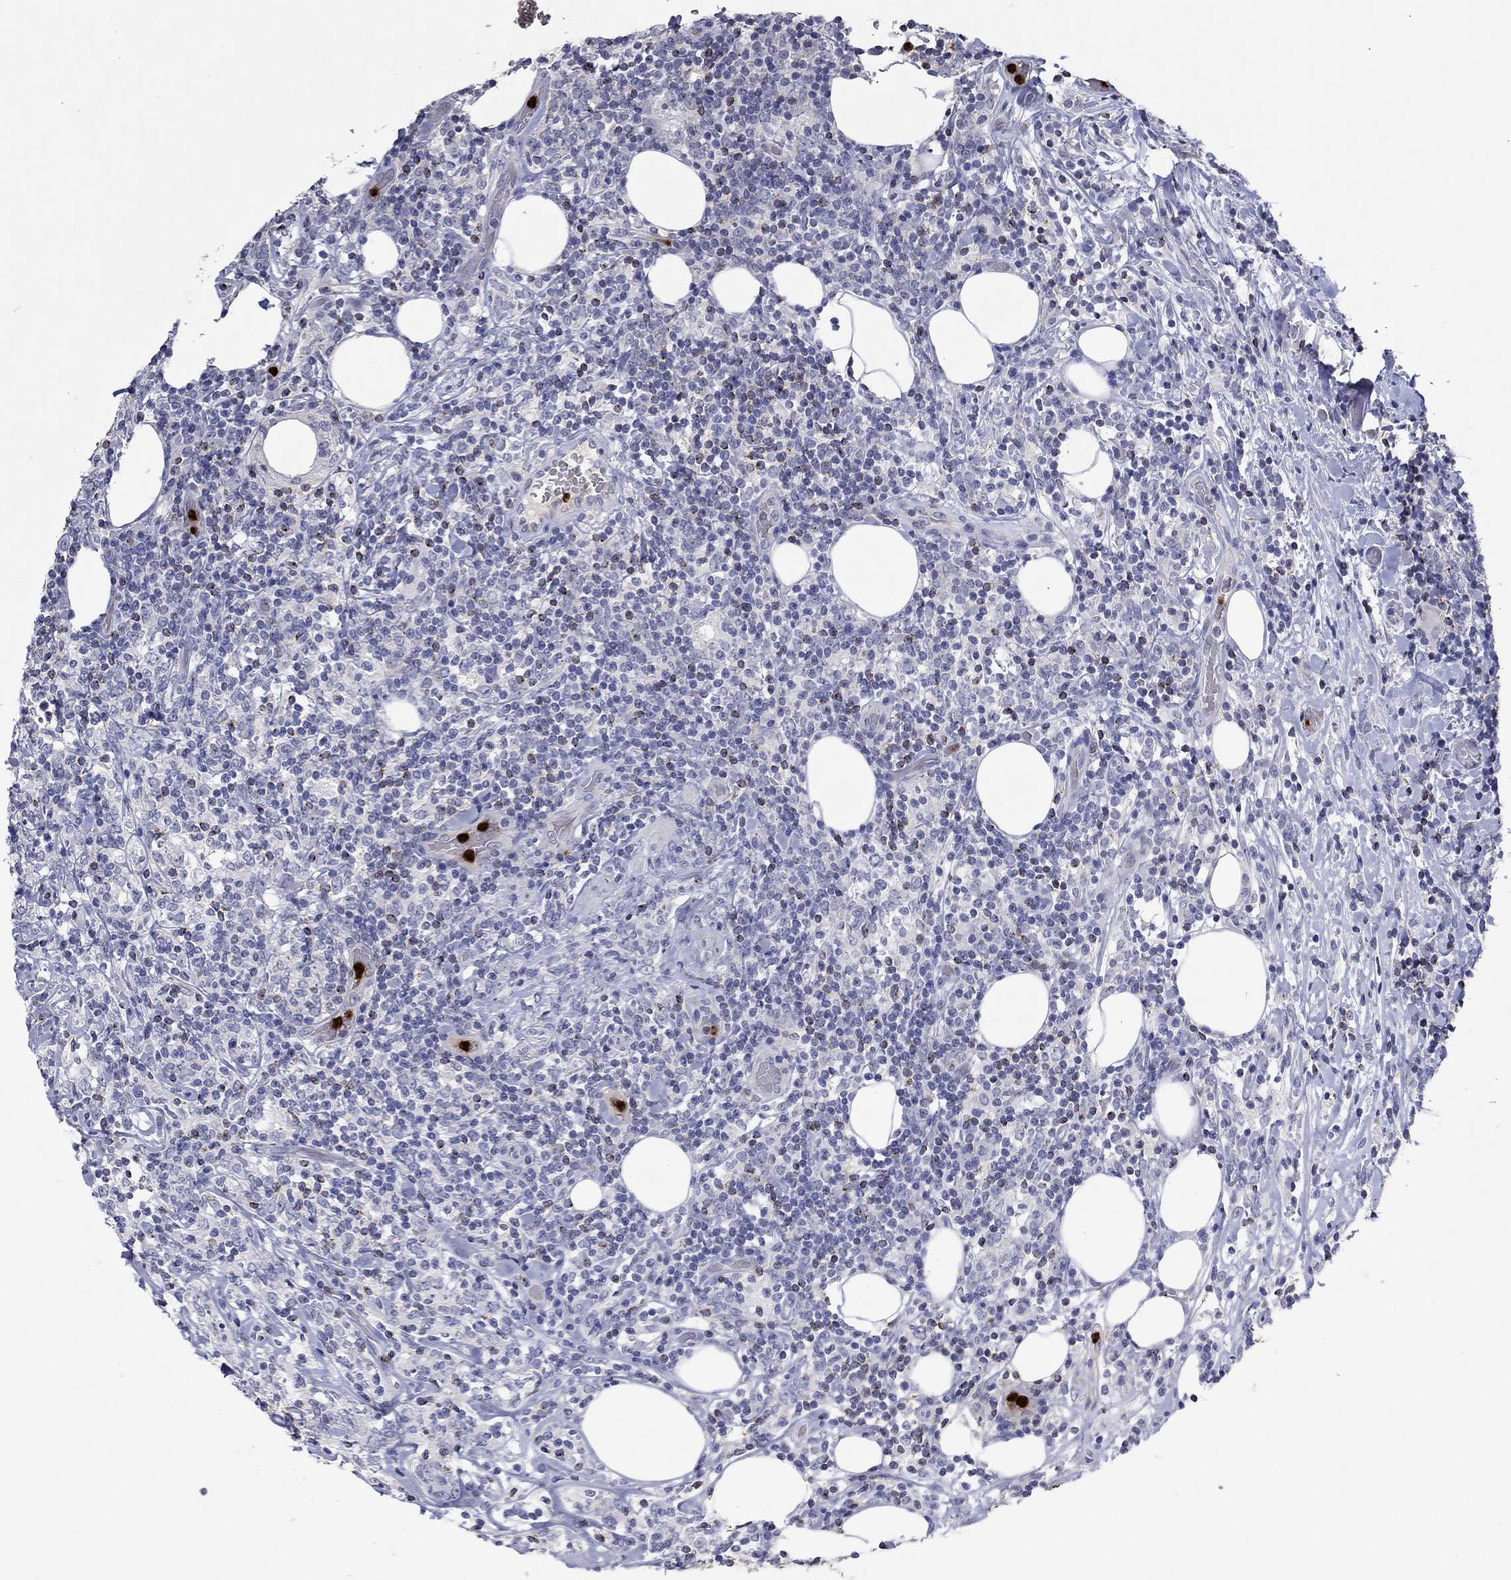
{"staining": {"intensity": "negative", "quantity": "none", "location": "none"}, "tissue": "lymphoma", "cell_type": "Tumor cells", "image_type": "cancer", "snomed": [{"axis": "morphology", "description": "Malignant lymphoma, non-Hodgkin's type, High grade"}, {"axis": "topography", "description": "Lymph node"}], "caption": "Tumor cells show no significant positivity in high-grade malignant lymphoma, non-Hodgkin's type.", "gene": "CCL5", "patient": {"sex": "female", "age": 84}}